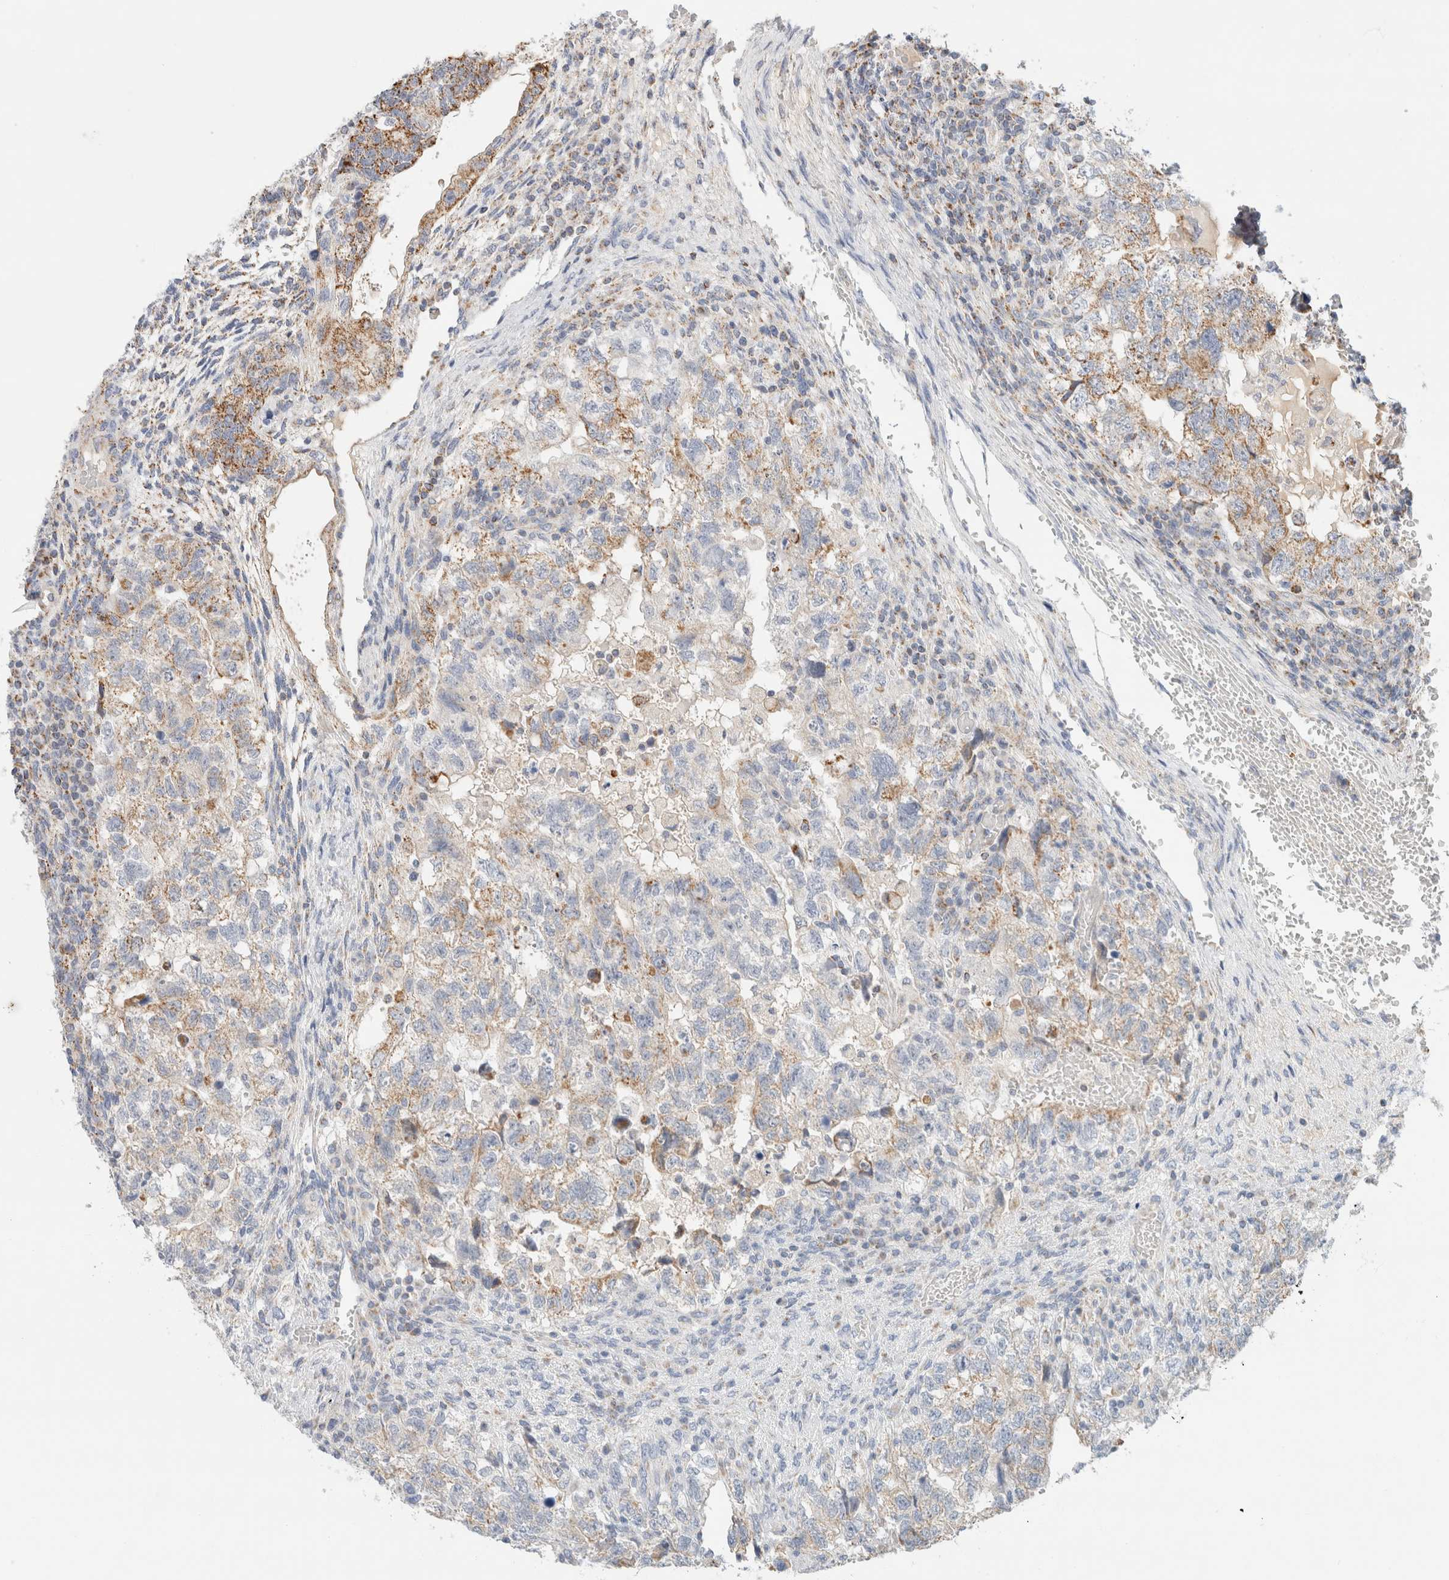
{"staining": {"intensity": "moderate", "quantity": "25%-75%", "location": "cytoplasmic/membranous"}, "tissue": "testis cancer", "cell_type": "Tumor cells", "image_type": "cancer", "snomed": [{"axis": "morphology", "description": "Carcinoma, Embryonal, NOS"}, {"axis": "topography", "description": "Testis"}], "caption": "An immunohistochemistry (IHC) image of neoplastic tissue is shown. Protein staining in brown labels moderate cytoplasmic/membranous positivity in testis cancer within tumor cells.", "gene": "HDHD3", "patient": {"sex": "male", "age": 36}}